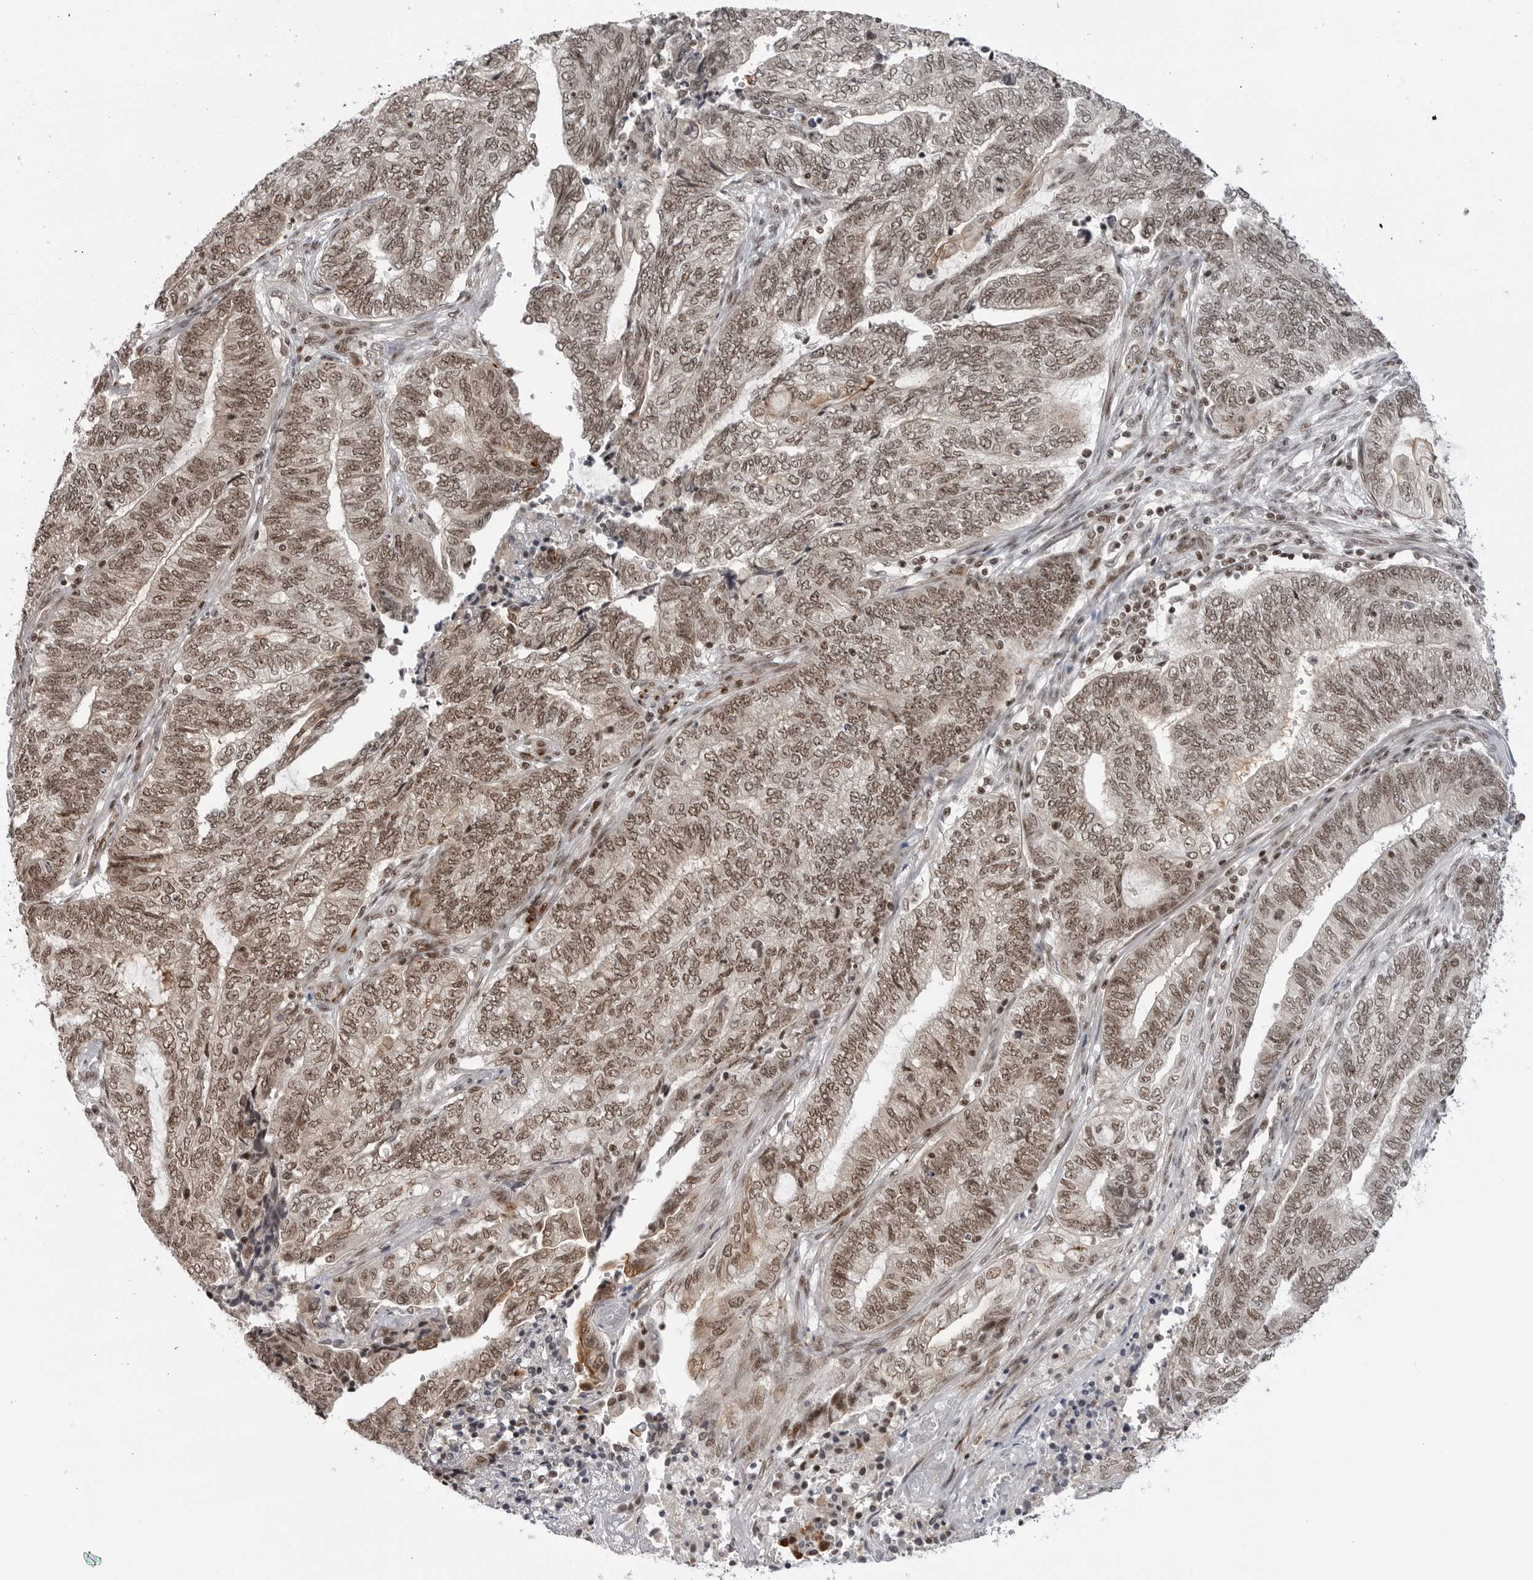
{"staining": {"intensity": "moderate", "quantity": "25%-75%", "location": "nuclear"}, "tissue": "endometrial cancer", "cell_type": "Tumor cells", "image_type": "cancer", "snomed": [{"axis": "morphology", "description": "Adenocarcinoma, NOS"}, {"axis": "topography", "description": "Uterus"}, {"axis": "topography", "description": "Endometrium"}], "caption": "Immunohistochemistry (IHC) (DAB) staining of endometrial cancer reveals moderate nuclear protein expression in approximately 25%-75% of tumor cells. Immunohistochemistry (IHC) stains the protein in brown and the nuclei are stained blue.", "gene": "TRIM66", "patient": {"sex": "female", "age": 70}}